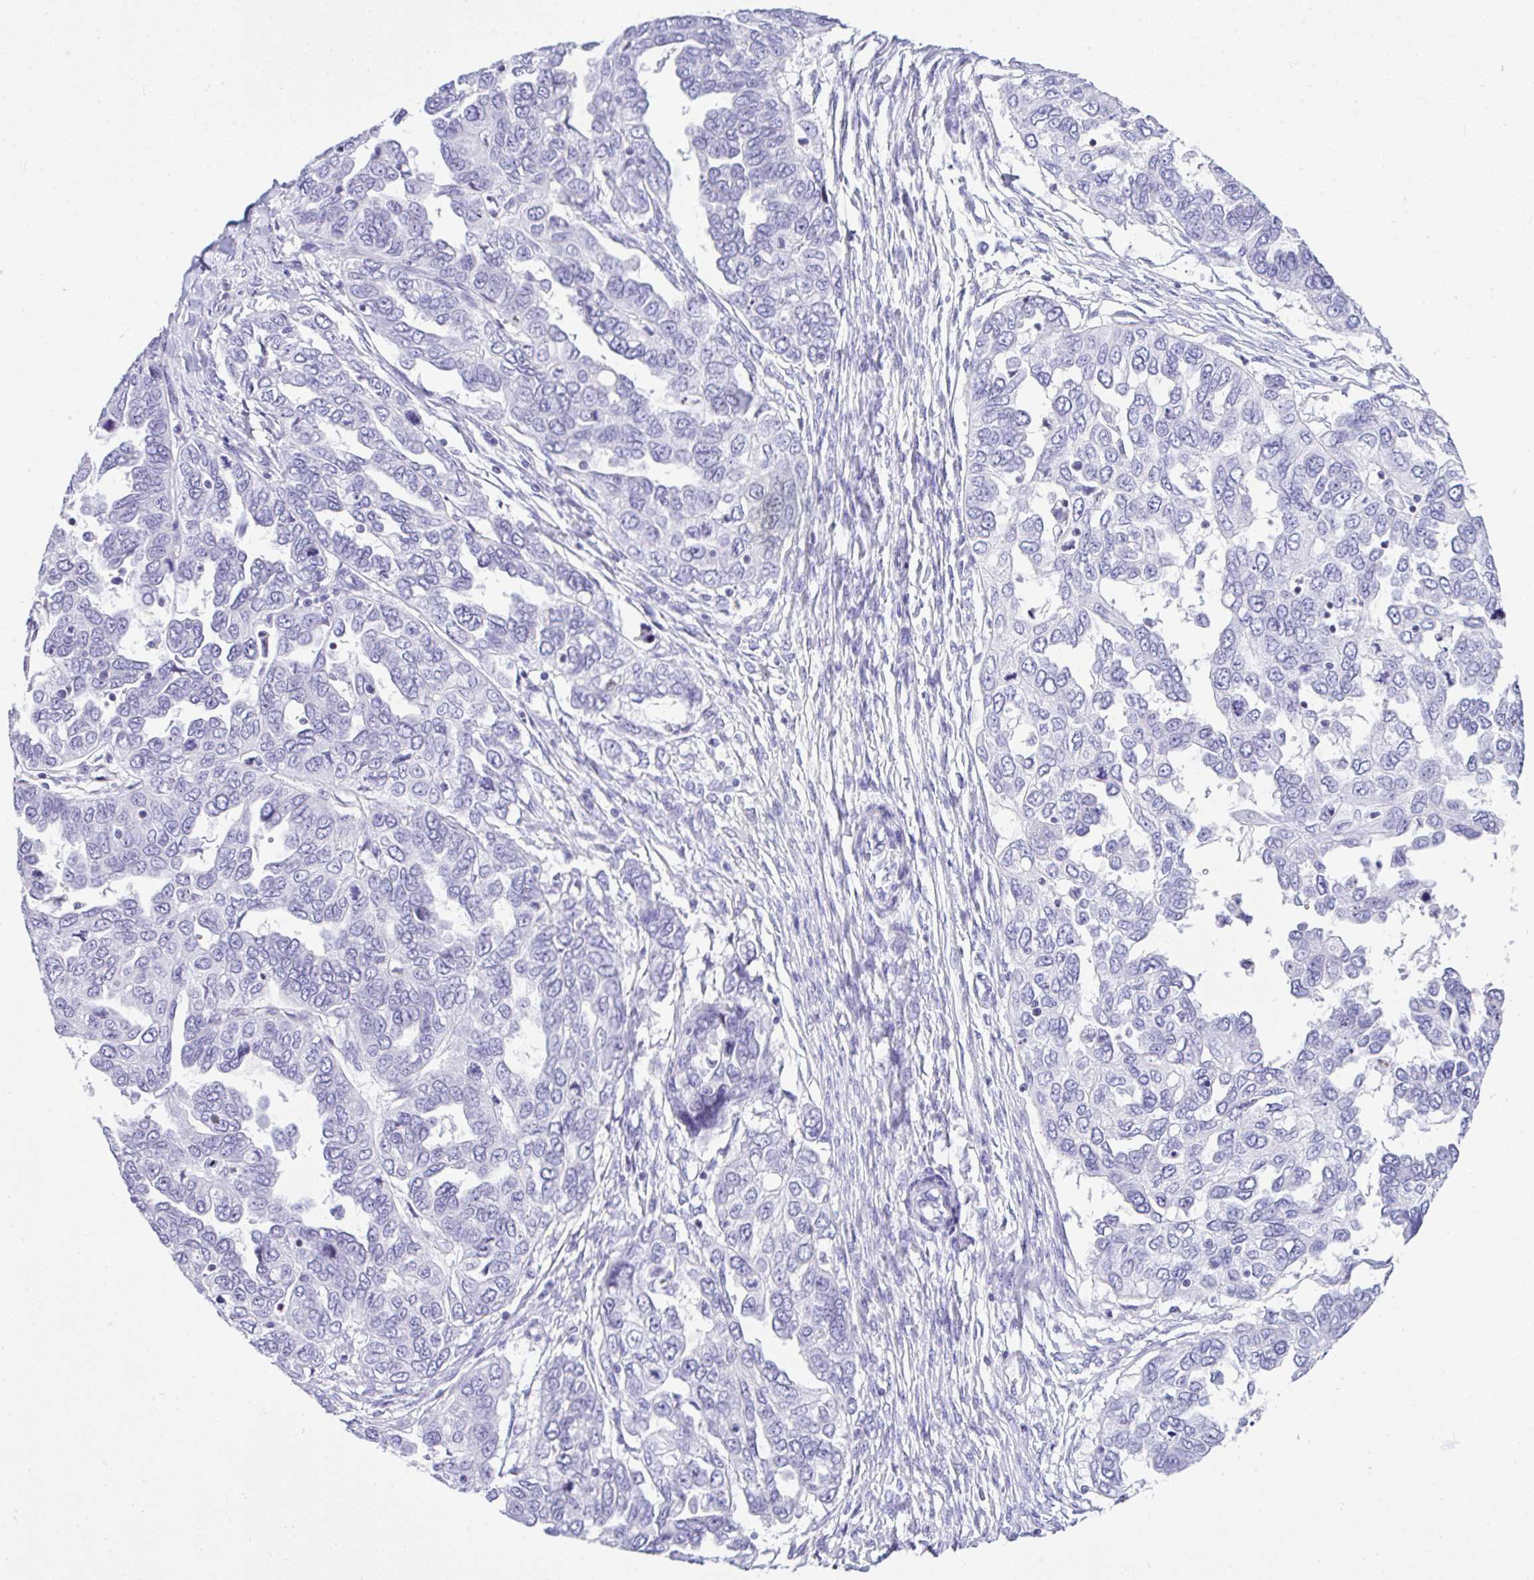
{"staining": {"intensity": "negative", "quantity": "none", "location": "none"}, "tissue": "ovarian cancer", "cell_type": "Tumor cells", "image_type": "cancer", "snomed": [{"axis": "morphology", "description": "Cystadenocarcinoma, serous, NOS"}, {"axis": "topography", "description": "Ovary"}], "caption": "A micrograph of serous cystadenocarcinoma (ovarian) stained for a protein shows no brown staining in tumor cells.", "gene": "KRT27", "patient": {"sex": "female", "age": 53}}